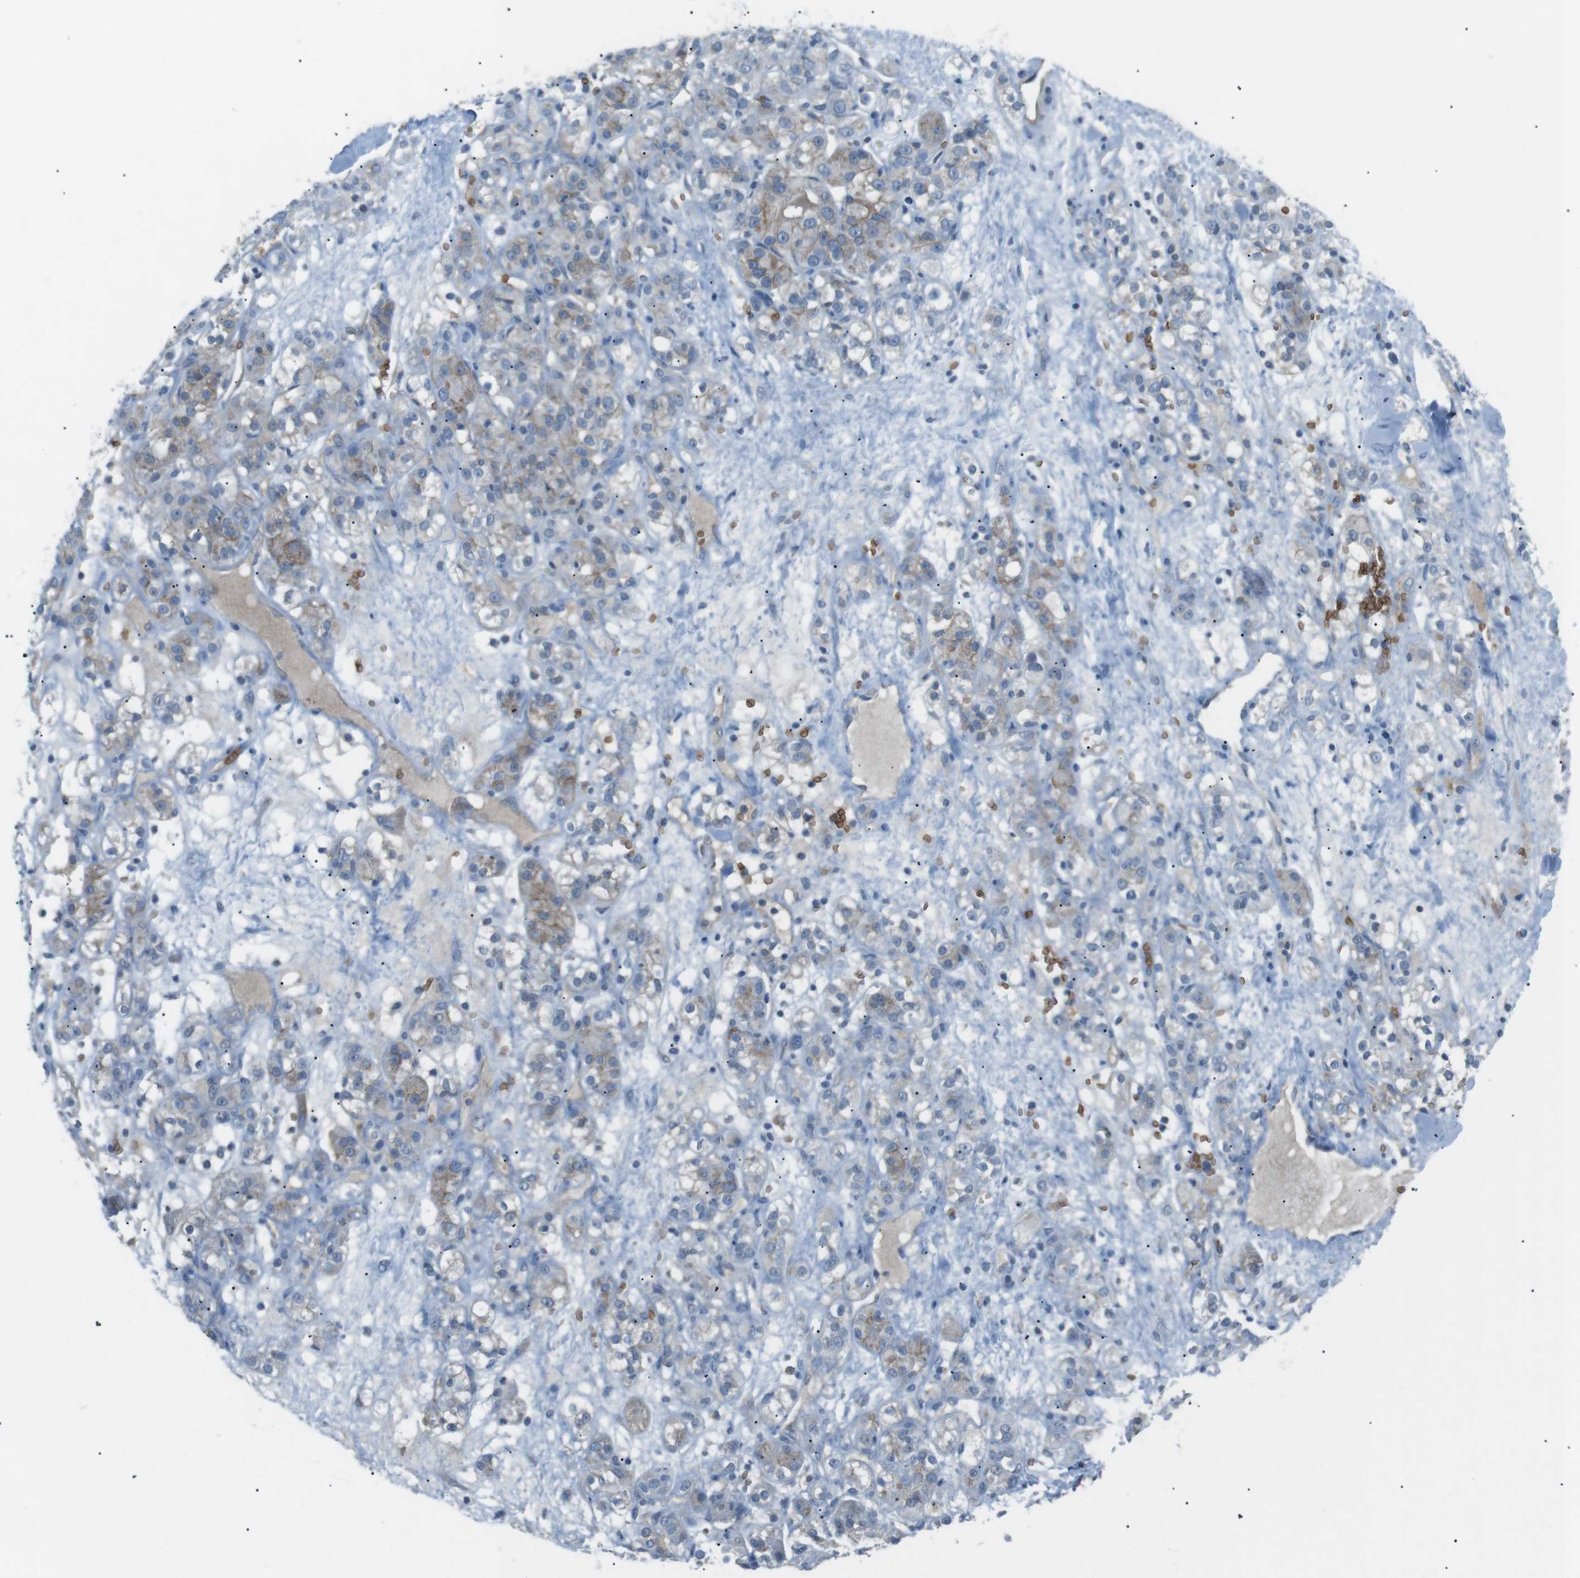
{"staining": {"intensity": "weak", "quantity": "25%-75%", "location": "cytoplasmic/membranous"}, "tissue": "renal cancer", "cell_type": "Tumor cells", "image_type": "cancer", "snomed": [{"axis": "morphology", "description": "Normal tissue, NOS"}, {"axis": "morphology", "description": "Adenocarcinoma, NOS"}, {"axis": "topography", "description": "Kidney"}], "caption": "A micrograph of renal adenocarcinoma stained for a protein shows weak cytoplasmic/membranous brown staining in tumor cells. Using DAB (brown) and hematoxylin (blue) stains, captured at high magnification using brightfield microscopy.", "gene": "SPTA1", "patient": {"sex": "male", "age": 61}}